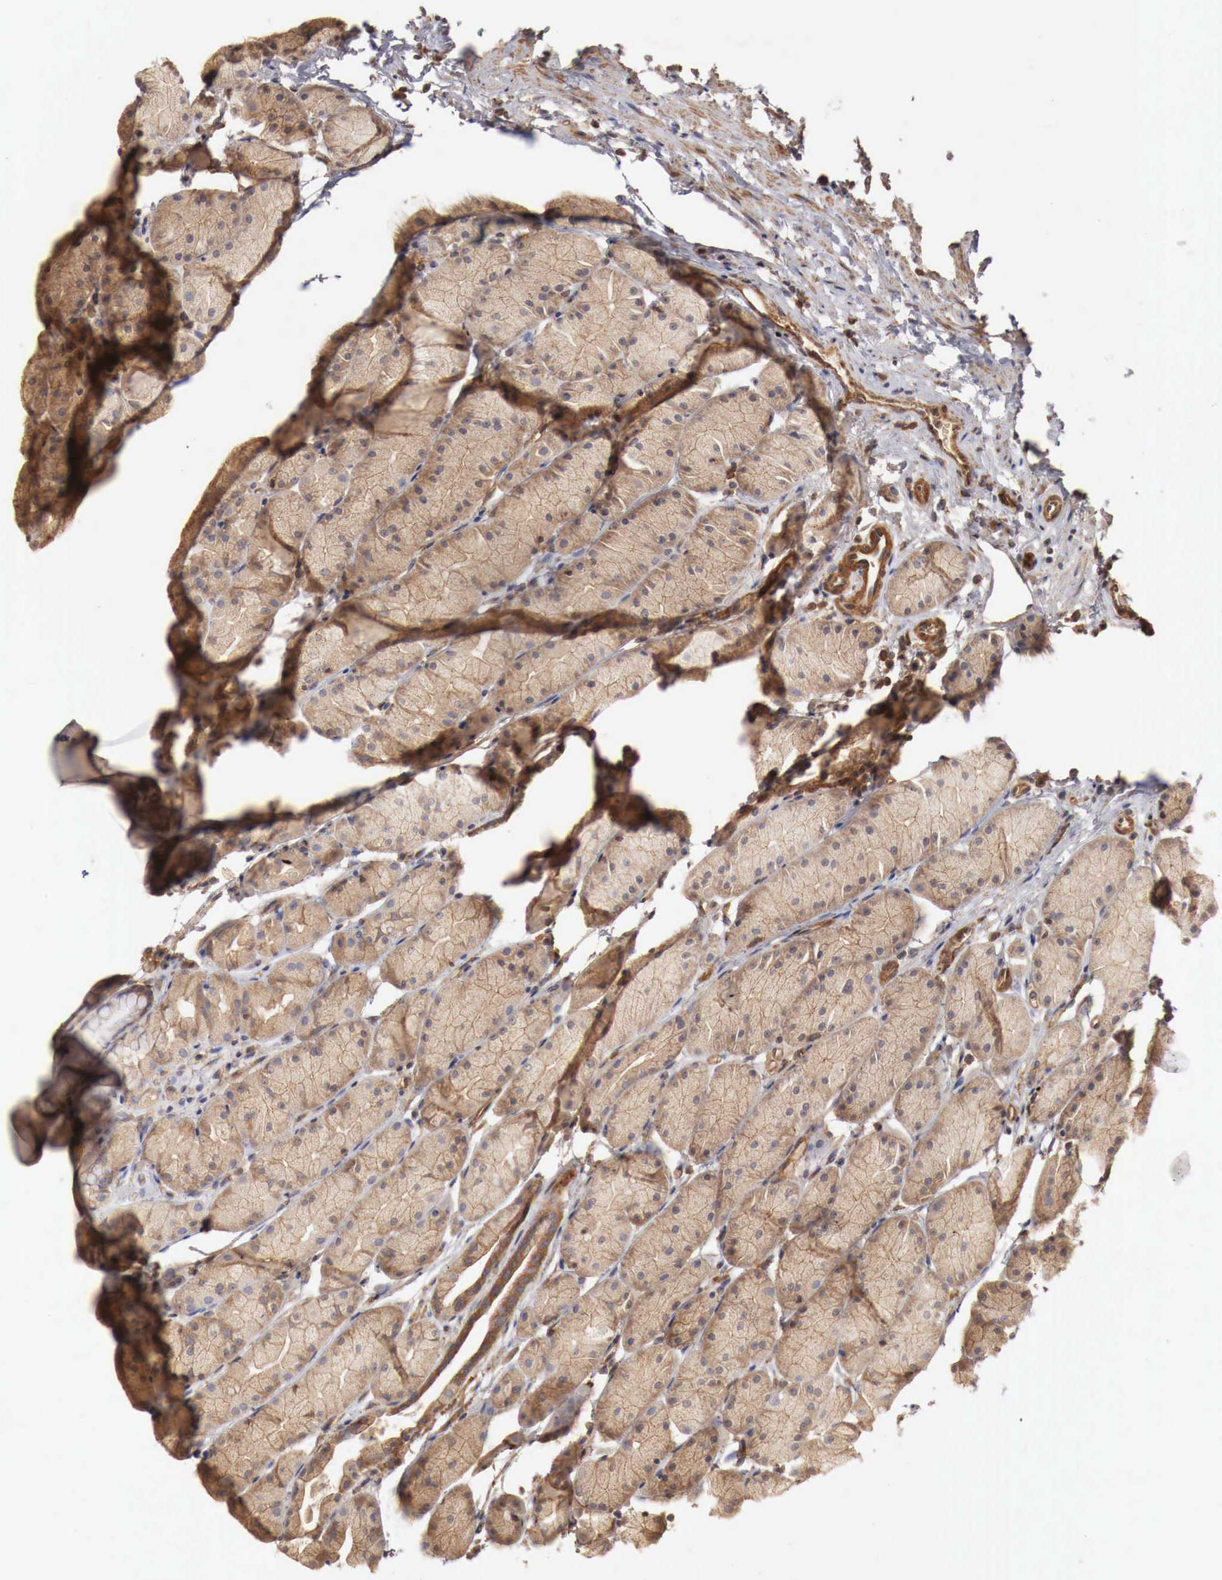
{"staining": {"intensity": "moderate", "quantity": ">75%", "location": "cytoplasmic/membranous"}, "tissue": "stomach", "cell_type": "Glandular cells", "image_type": "normal", "snomed": [{"axis": "morphology", "description": "Adenocarcinoma, NOS"}, {"axis": "topography", "description": "Stomach, upper"}], "caption": "A brown stain shows moderate cytoplasmic/membranous staining of a protein in glandular cells of unremarkable human stomach.", "gene": "ARMCX4", "patient": {"sex": "male", "age": 47}}